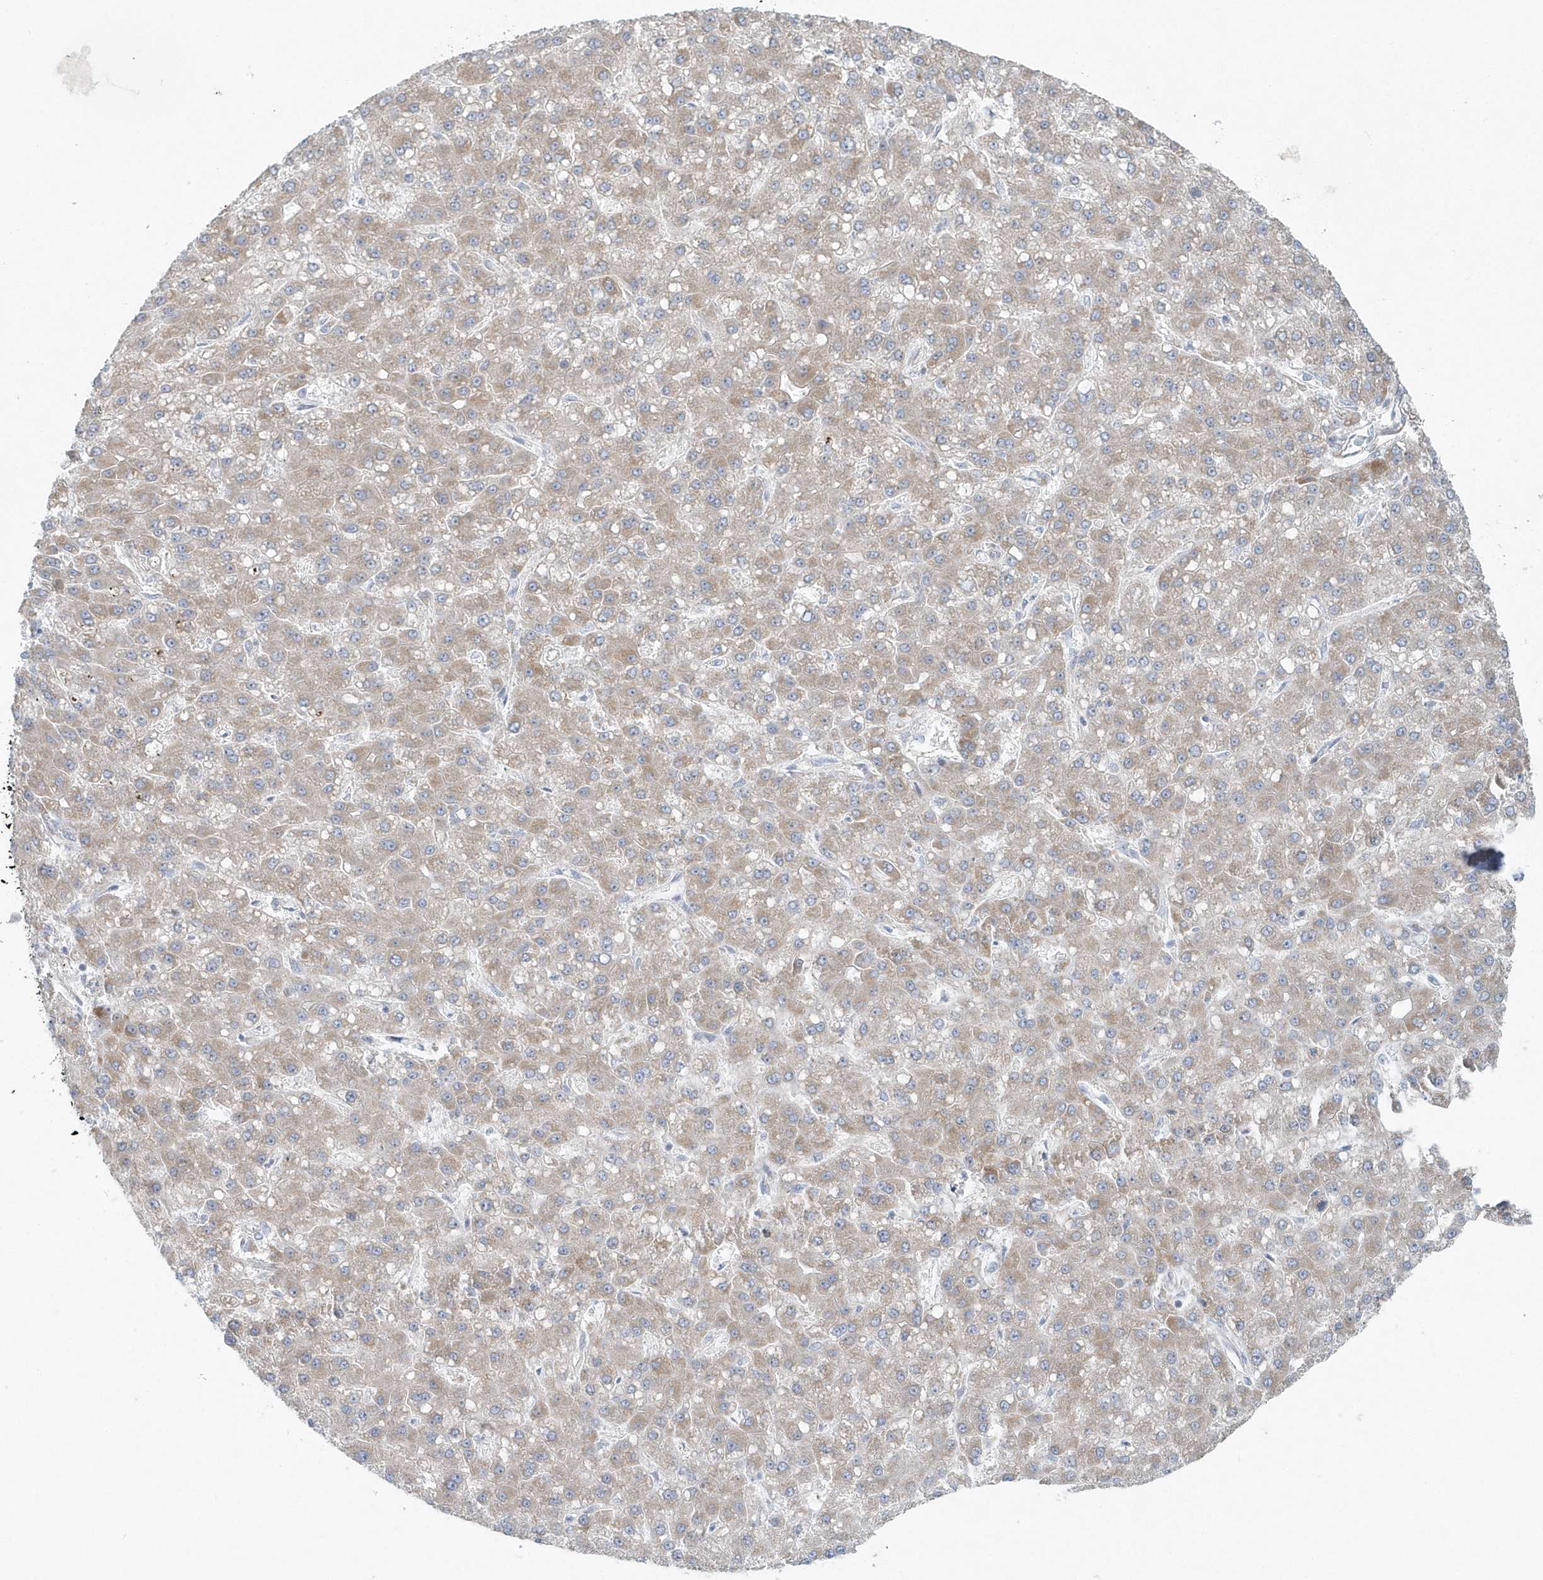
{"staining": {"intensity": "weak", "quantity": ">75%", "location": "cytoplasmic/membranous"}, "tissue": "liver cancer", "cell_type": "Tumor cells", "image_type": "cancer", "snomed": [{"axis": "morphology", "description": "Carcinoma, Hepatocellular, NOS"}, {"axis": "topography", "description": "Liver"}], "caption": "Hepatocellular carcinoma (liver) stained for a protein displays weak cytoplasmic/membranous positivity in tumor cells.", "gene": "GPR152", "patient": {"sex": "male", "age": 67}}